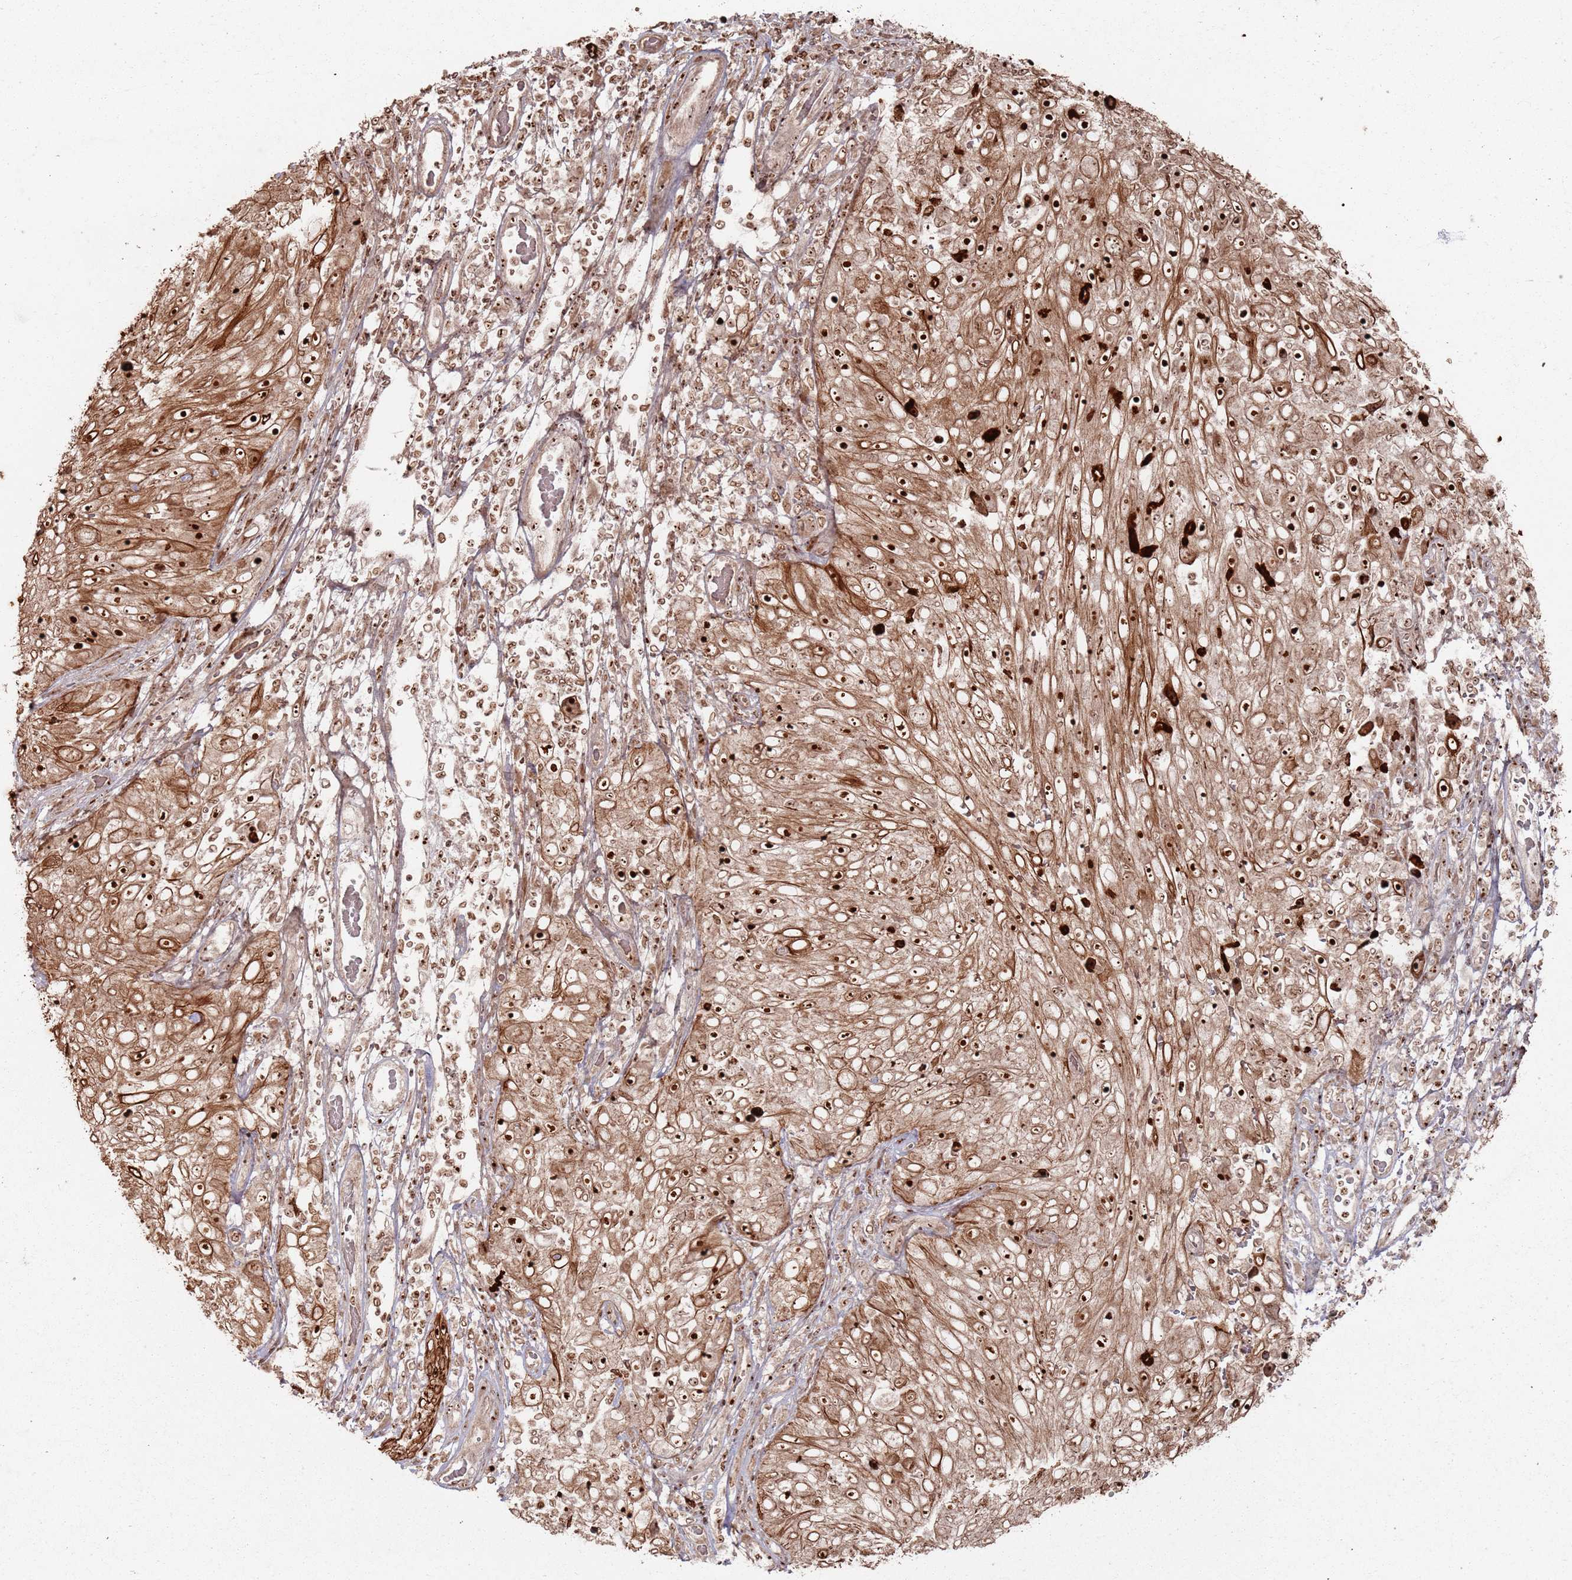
{"staining": {"intensity": "strong", "quantity": ">75%", "location": "cytoplasmic/membranous,nuclear"}, "tissue": "skin cancer", "cell_type": "Tumor cells", "image_type": "cancer", "snomed": [{"axis": "morphology", "description": "Squamous cell carcinoma, NOS"}, {"axis": "topography", "description": "Skin"}], "caption": "A brown stain highlights strong cytoplasmic/membranous and nuclear staining of a protein in human skin cancer (squamous cell carcinoma) tumor cells.", "gene": "UTP11", "patient": {"sex": "female", "age": 87}}